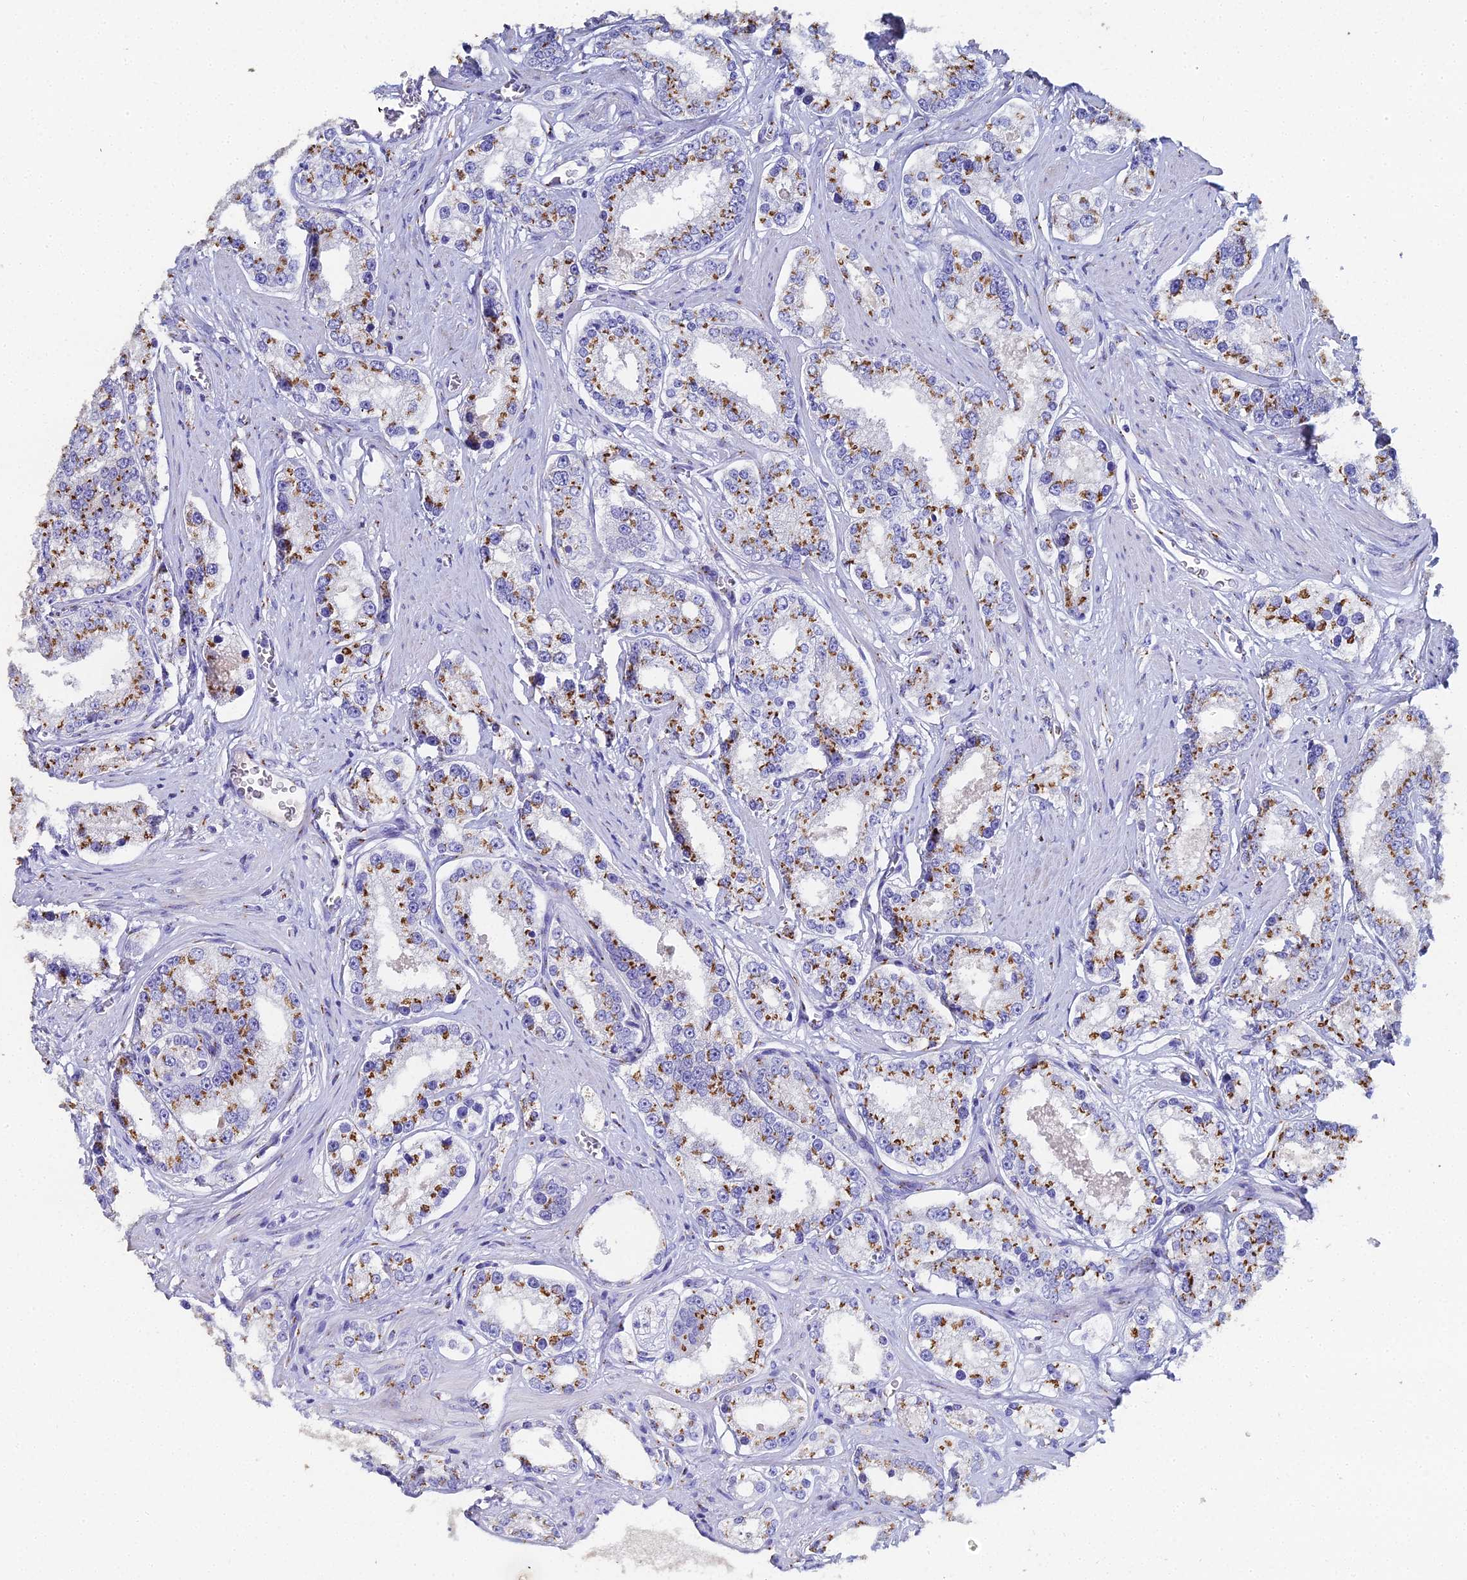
{"staining": {"intensity": "moderate", "quantity": ">75%", "location": "cytoplasmic/membranous"}, "tissue": "prostate cancer", "cell_type": "Tumor cells", "image_type": "cancer", "snomed": [{"axis": "morphology", "description": "Normal tissue, NOS"}, {"axis": "morphology", "description": "Adenocarcinoma, High grade"}, {"axis": "topography", "description": "Prostate"}], "caption": "DAB immunohistochemical staining of human prostate cancer displays moderate cytoplasmic/membranous protein staining in about >75% of tumor cells. (DAB IHC, brown staining for protein, blue staining for nuclei).", "gene": "ENSG00000268674", "patient": {"sex": "male", "age": 83}}